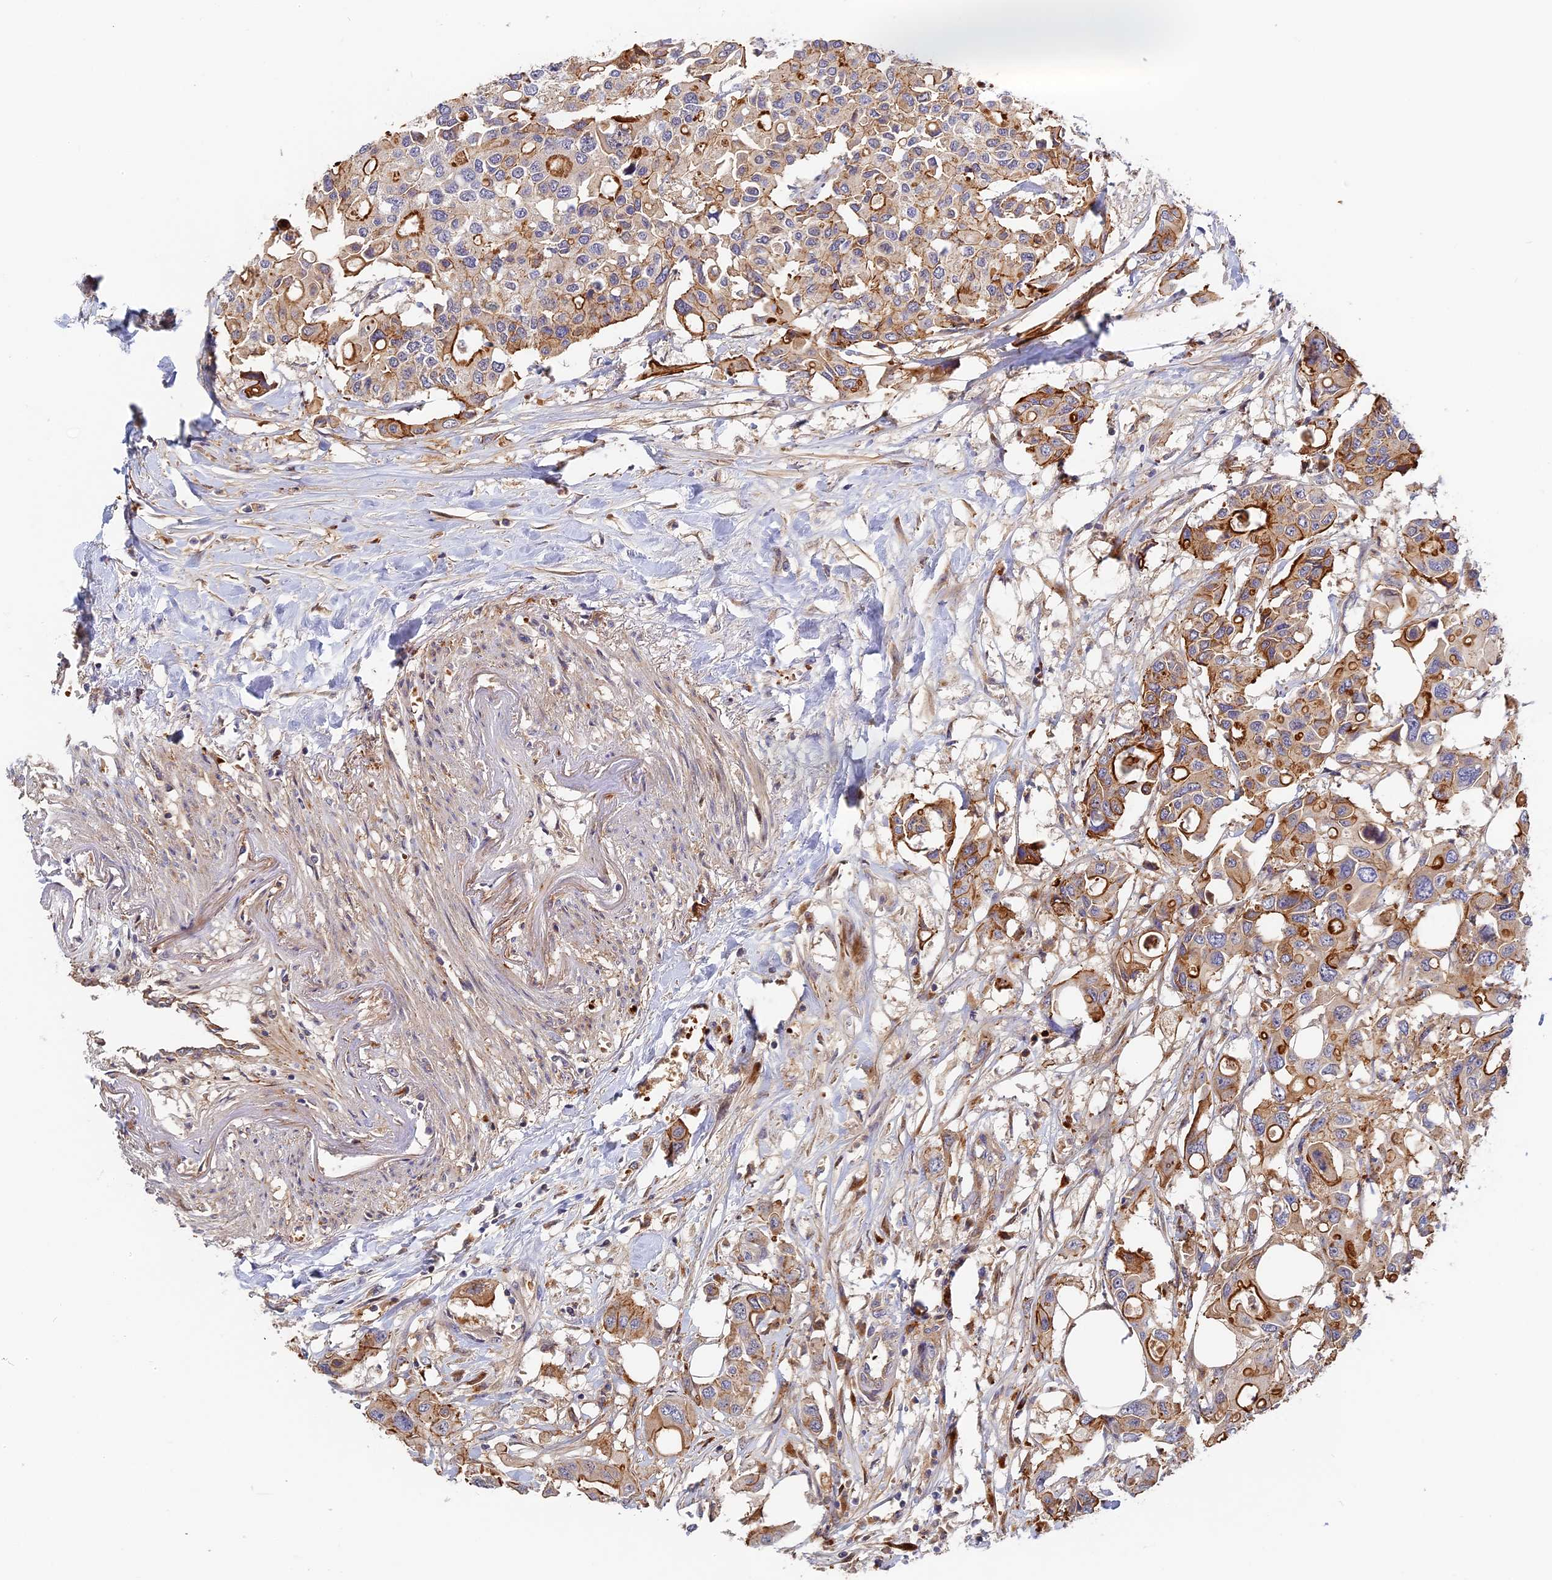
{"staining": {"intensity": "moderate", "quantity": "25%-75%", "location": "cytoplasmic/membranous"}, "tissue": "colorectal cancer", "cell_type": "Tumor cells", "image_type": "cancer", "snomed": [{"axis": "morphology", "description": "Adenocarcinoma, NOS"}, {"axis": "topography", "description": "Colon"}], "caption": "Colorectal cancer (adenocarcinoma) stained with a protein marker demonstrates moderate staining in tumor cells.", "gene": "MISP3", "patient": {"sex": "male", "age": 77}}